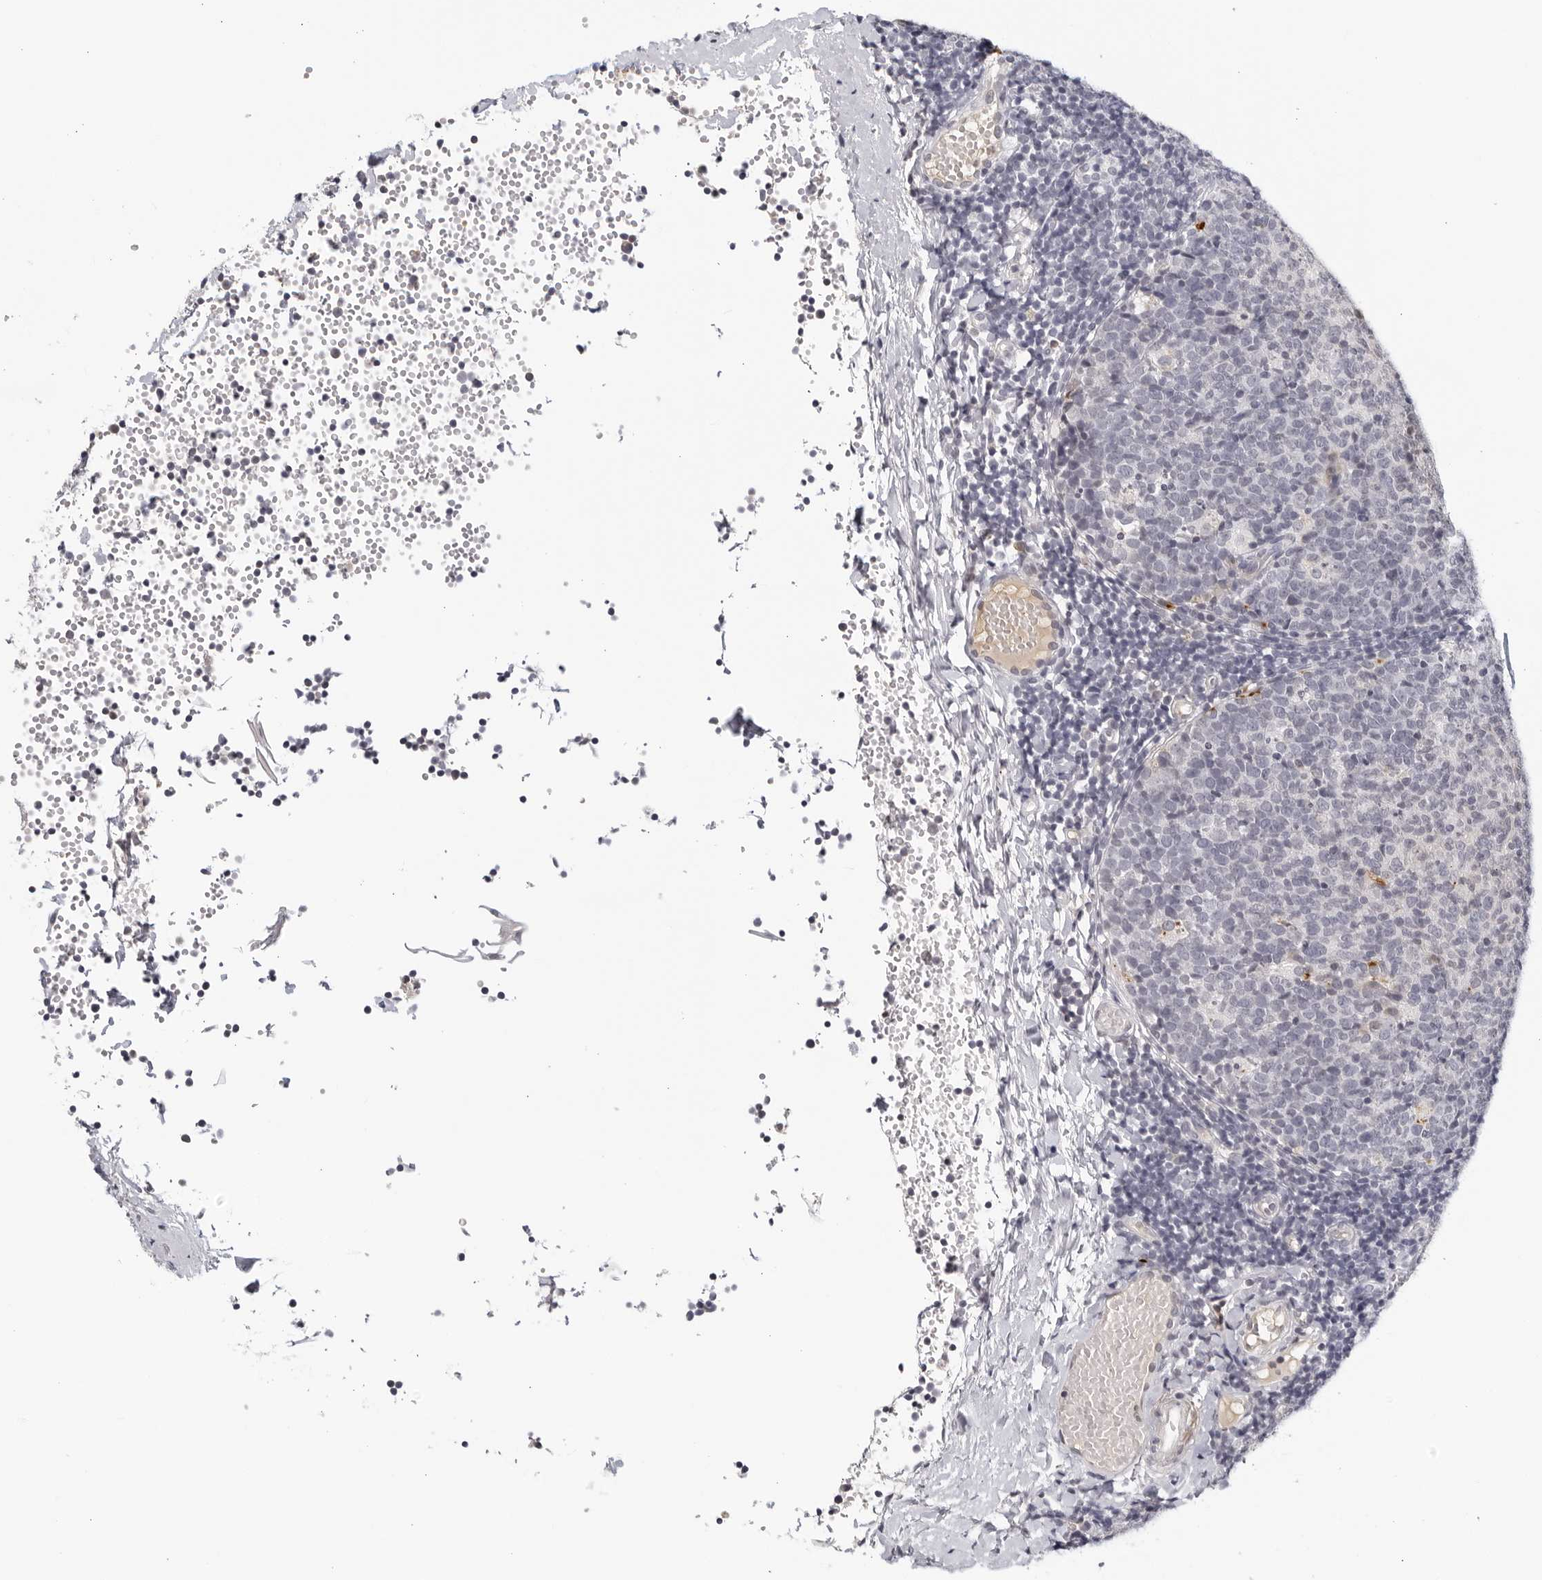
{"staining": {"intensity": "negative", "quantity": "none", "location": "none"}, "tissue": "tonsil", "cell_type": "Germinal center cells", "image_type": "normal", "snomed": [{"axis": "morphology", "description": "Normal tissue, NOS"}, {"axis": "topography", "description": "Tonsil"}], "caption": "This photomicrograph is of normal tonsil stained with immunohistochemistry to label a protein in brown with the nuclei are counter-stained blue. There is no expression in germinal center cells. (Stains: DAB IHC with hematoxylin counter stain, Microscopy: brightfield microscopy at high magnification).", "gene": "STRADB", "patient": {"sex": "female", "age": 19}}